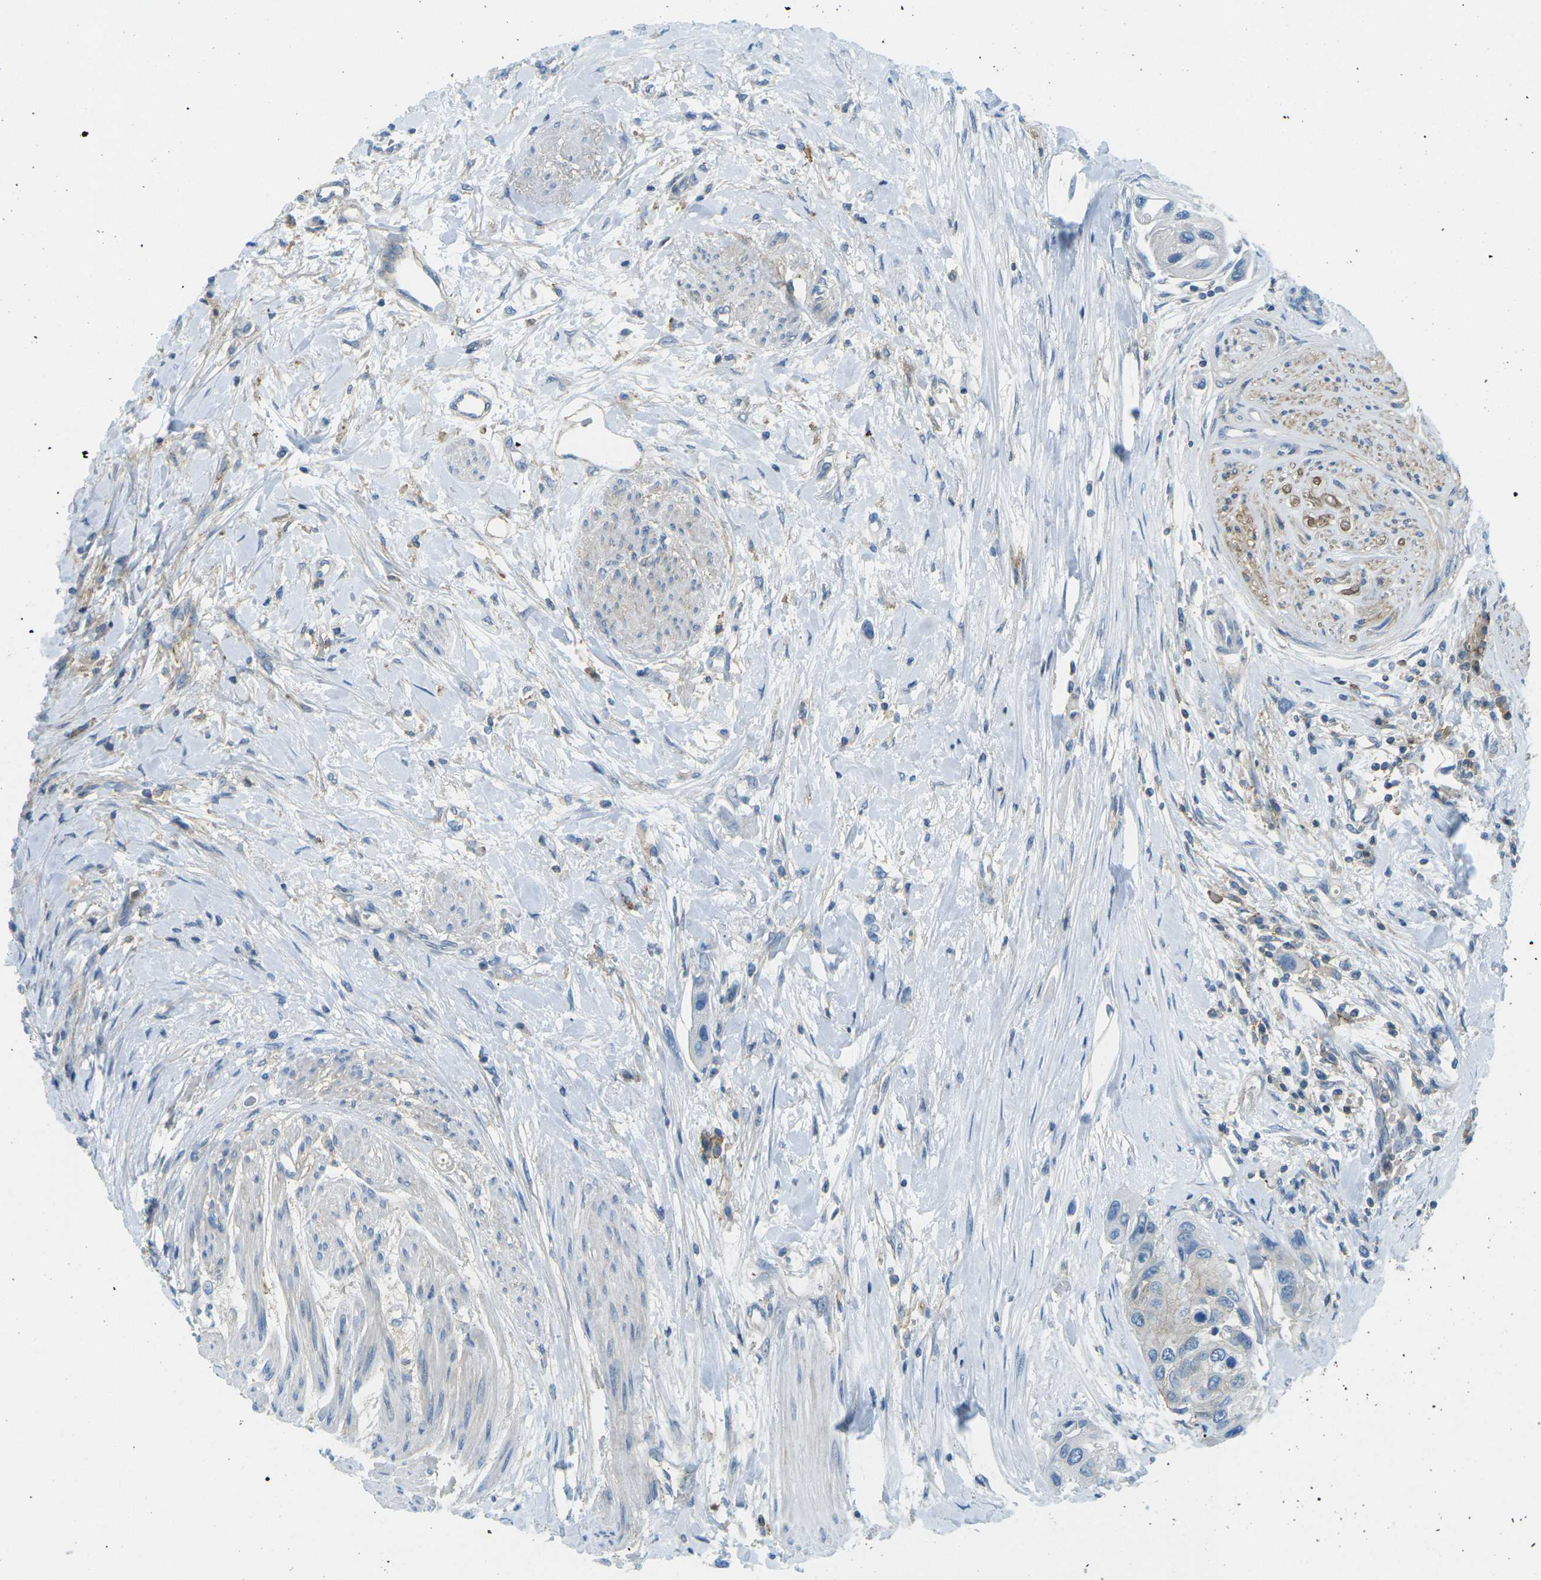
{"staining": {"intensity": "negative", "quantity": "none", "location": "none"}, "tissue": "urothelial cancer", "cell_type": "Tumor cells", "image_type": "cancer", "snomed": [{"axis": "morphology", "description": "Urothelial carcinoma, High grade"}, {"axis": "topography", "description": "Urinary bladder"}], "caption": "Tumor cells are negative for brown protein staining in high-grade urothelial carcinoma.", "gene": "CD47", "patient": {"sex": "female", "age": 56}}